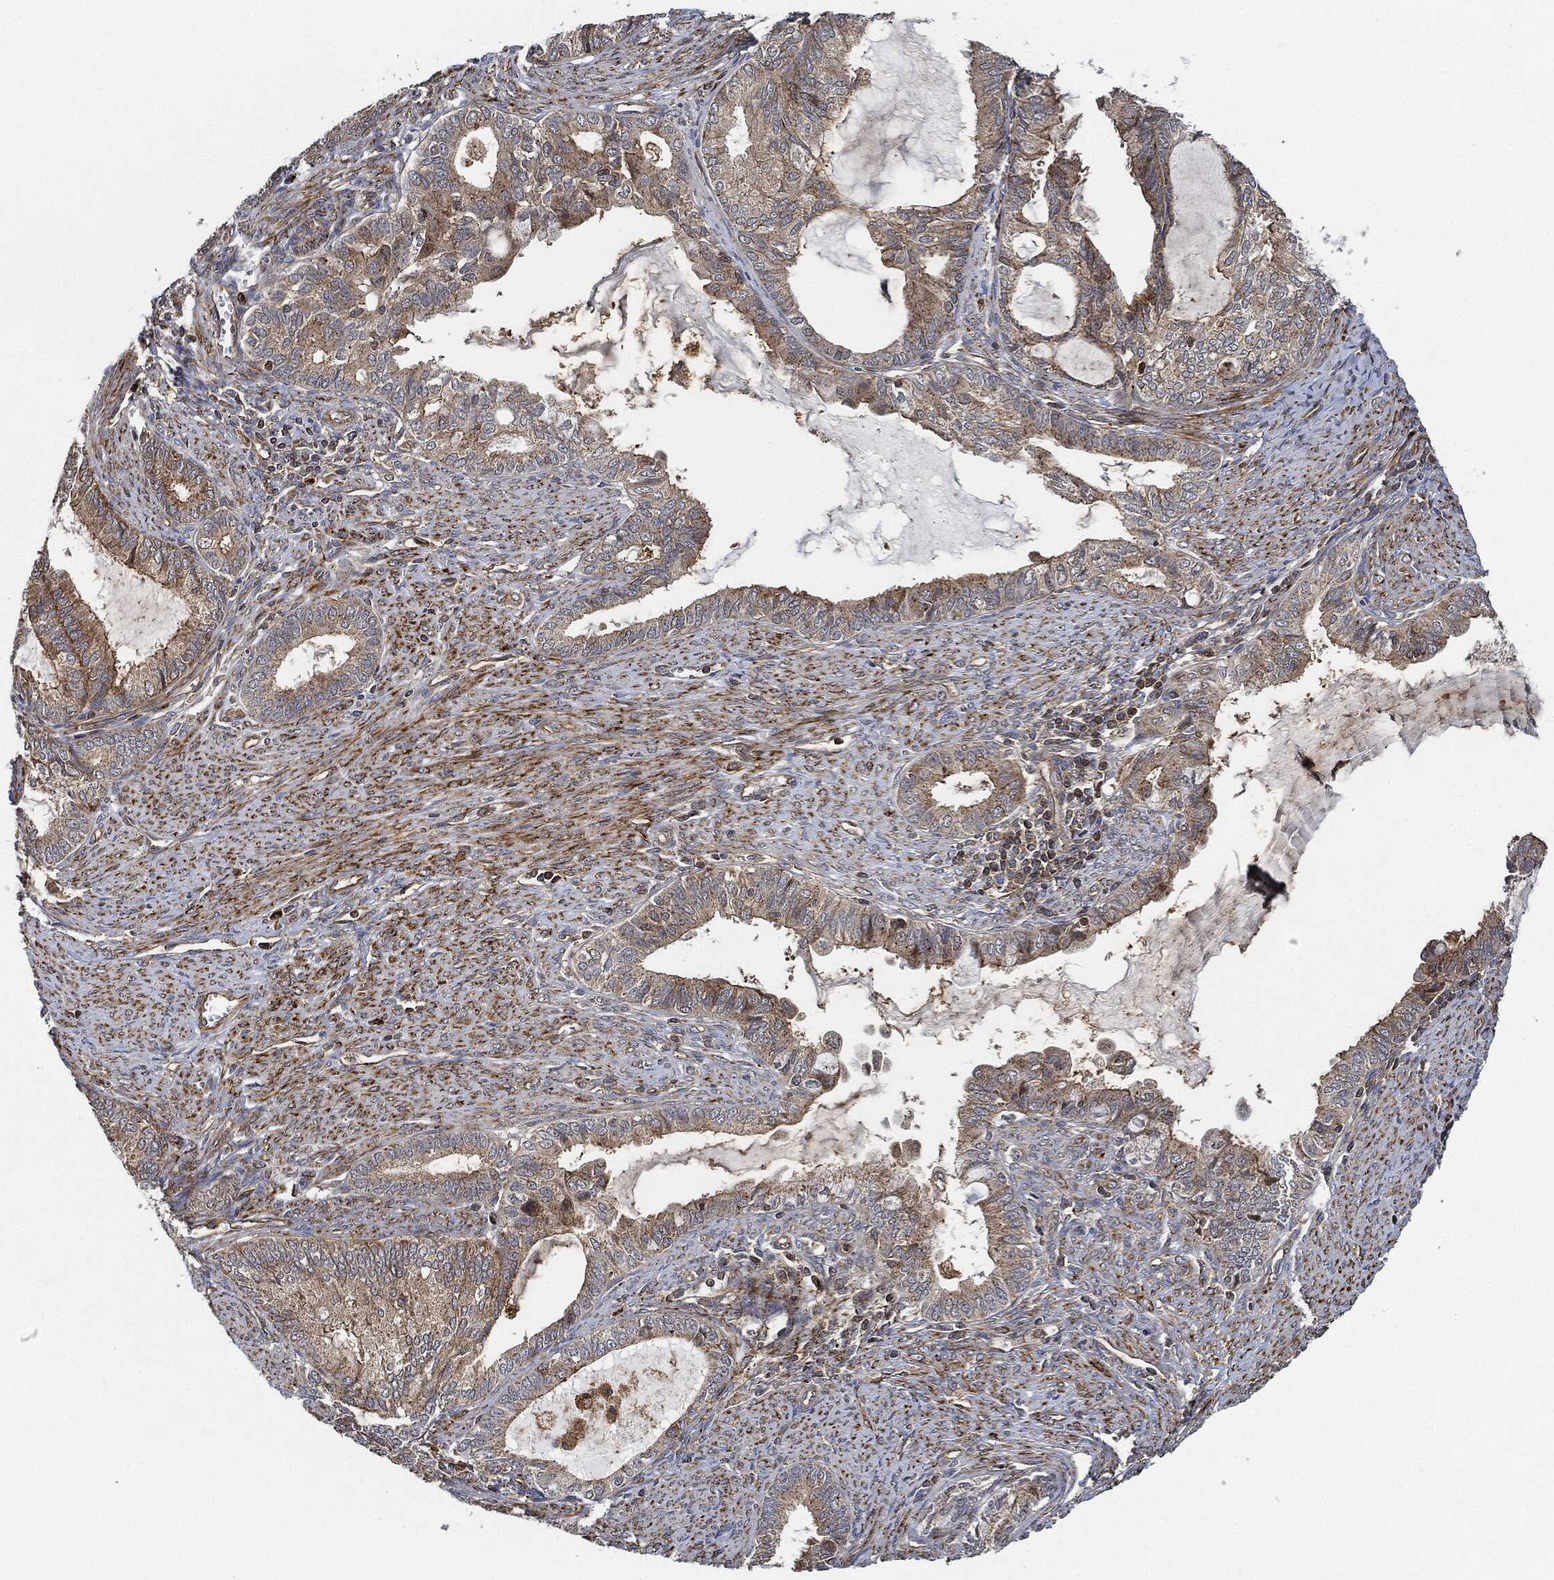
{"staining": {"intensity": "moderate", "quantity": "25%-75%", "location": "cytoplasmic/membranous"}, "tissue": "endometrial cancer", "cell_type": "Tumor cells", "image_type": "cancer", "snomed": [{"axis": "morphology", "description": "Adenocarcinoma, NOS"}, {"axis": "topography", "description": "Endometrium"}], "caption": "Tumor cells exhibit moderate cytoplasmic/membranous expression in about 25%-75% of cells in endometrial cancer.", "gene": "MAP3K3", "patient": {"sex": "female", "age": 86}}